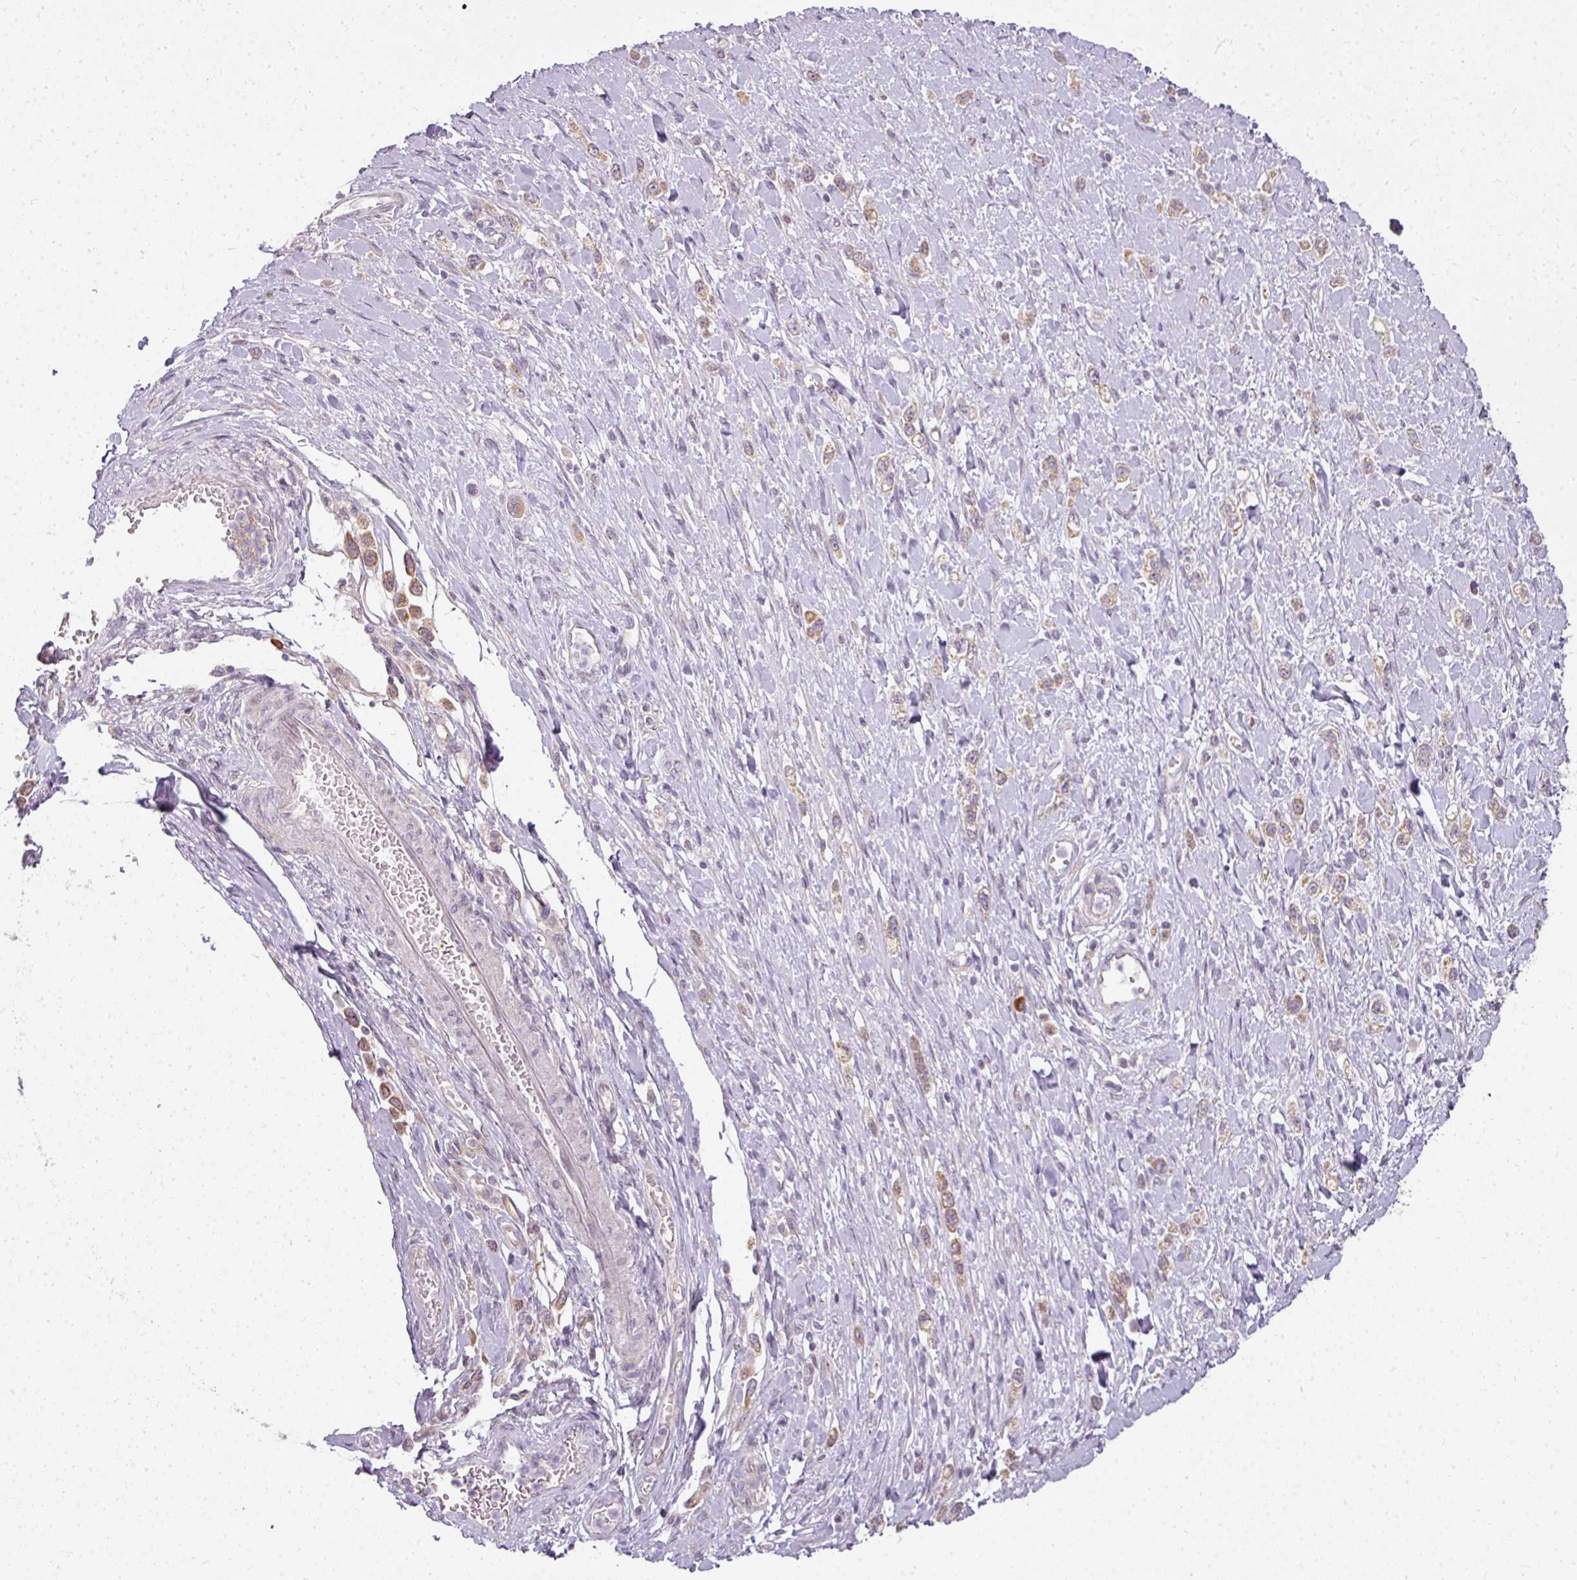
{"staining": {"intensity": "weak", "quantity": ">75%", "location": "cytoplasmic/membranous"}, "tissue": "stomach cancer", "cell_type": "Tumor cells", "image_type": "cancer", "snomed": [{"axis": "morphology", "description": "Adenocarcinoma, NOS"}, {"axis": "topography", "description": "Stomach"}], "caption": "Brown immunohistochemical staining in human stomach cancer (adenocarcinoma) displays weak cytoplasmic/membranous expression in approximately >75% of tumor cells.", "gene": "LY75", "patient": {"sex": "female", "age": 65}}